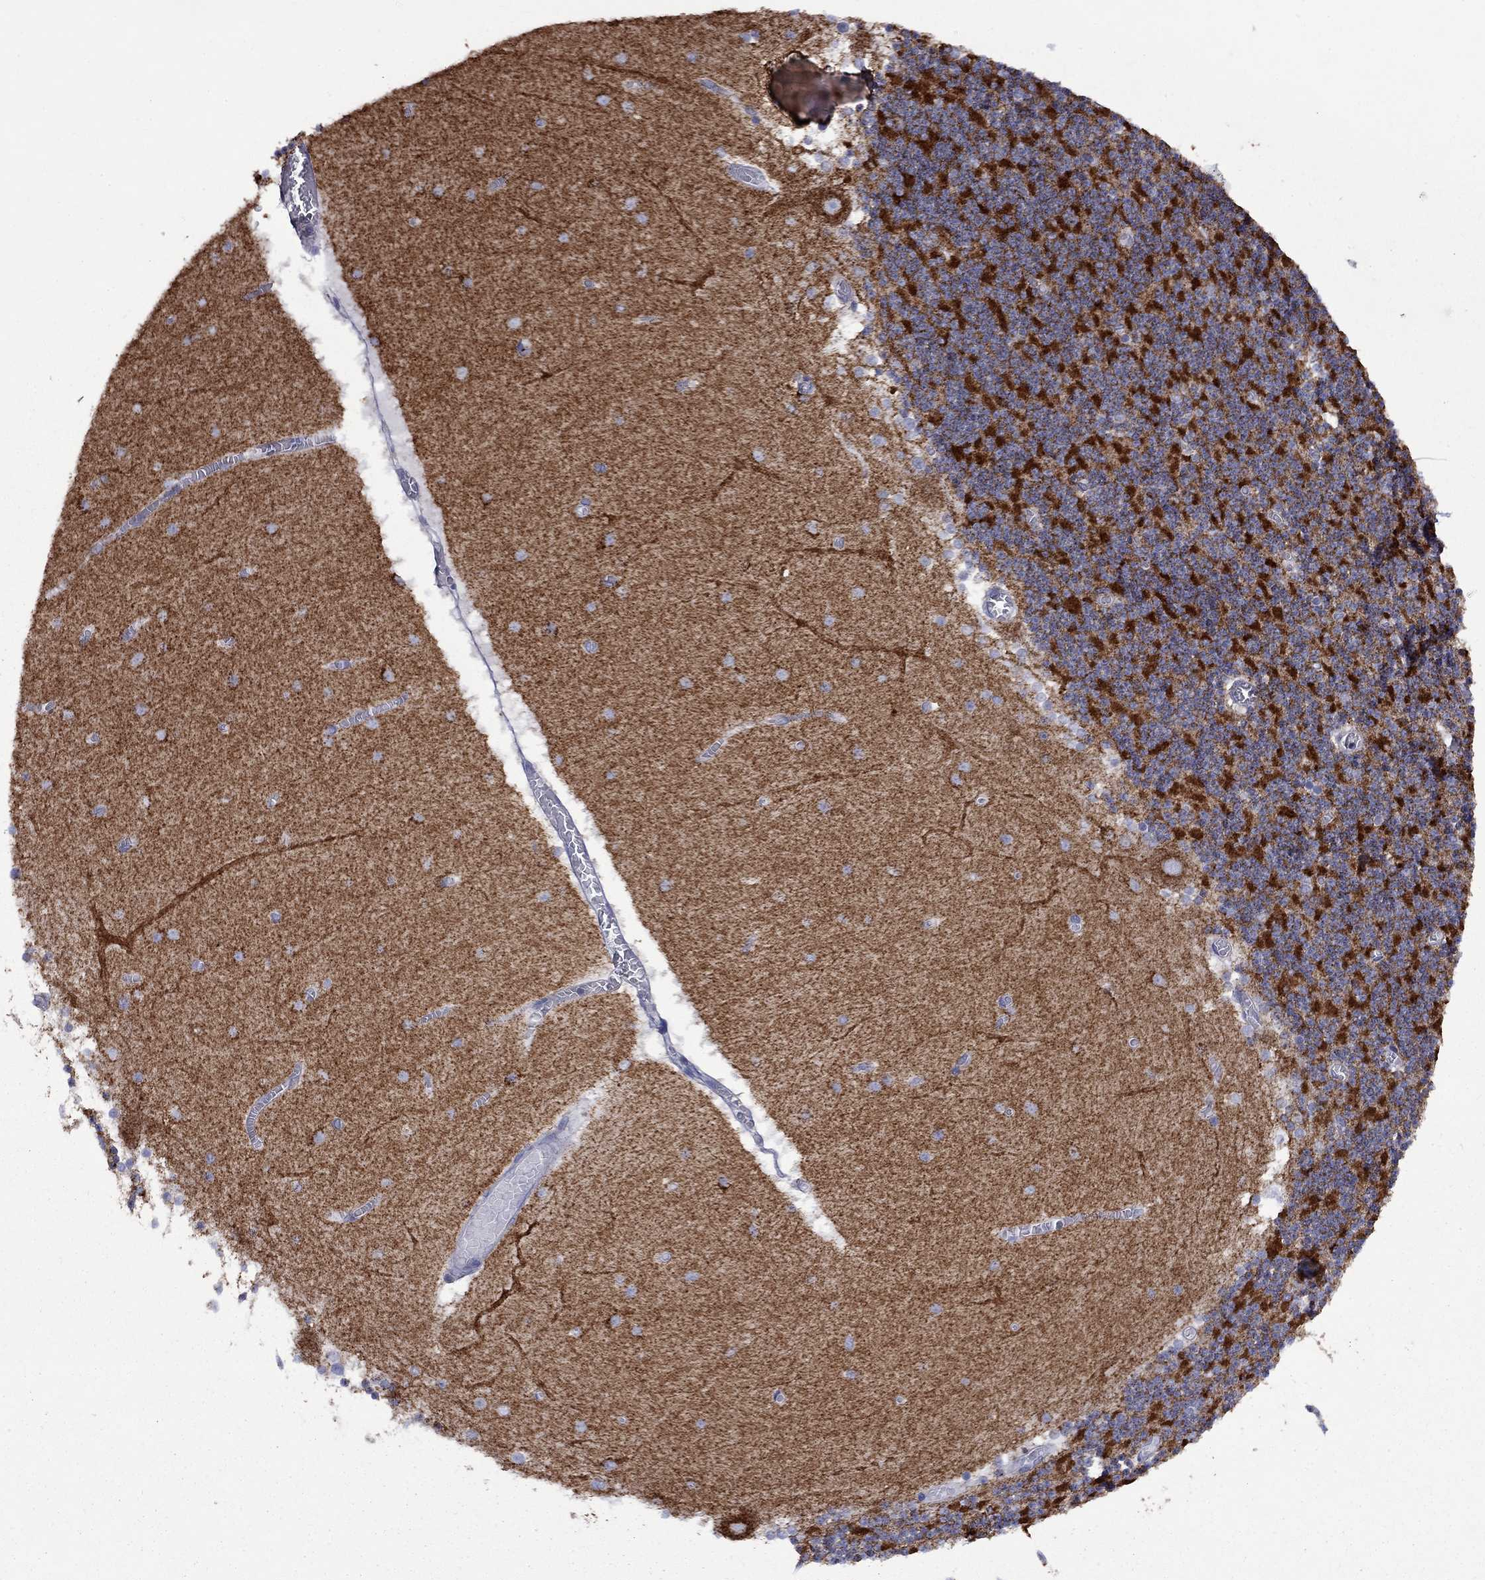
{"staining": {"intensity": "negative", "quantity": "none", "location": "none"}, "tissue": "cerebellum", "cell_type": "Cells in granular layer", "image_type": "normal", "snomed": [{"axis": "morphology", "description": "Normal tissue, NOS"}, {"axis": "topography", "description": "Cerebellum"}], "caption": "This is an immunohistochemistry histopathology image of normal cerebellum. There is no staining in cells in granular layer.", "gene": "CISD1", "patient": {"sex": "female", "age": 28}}